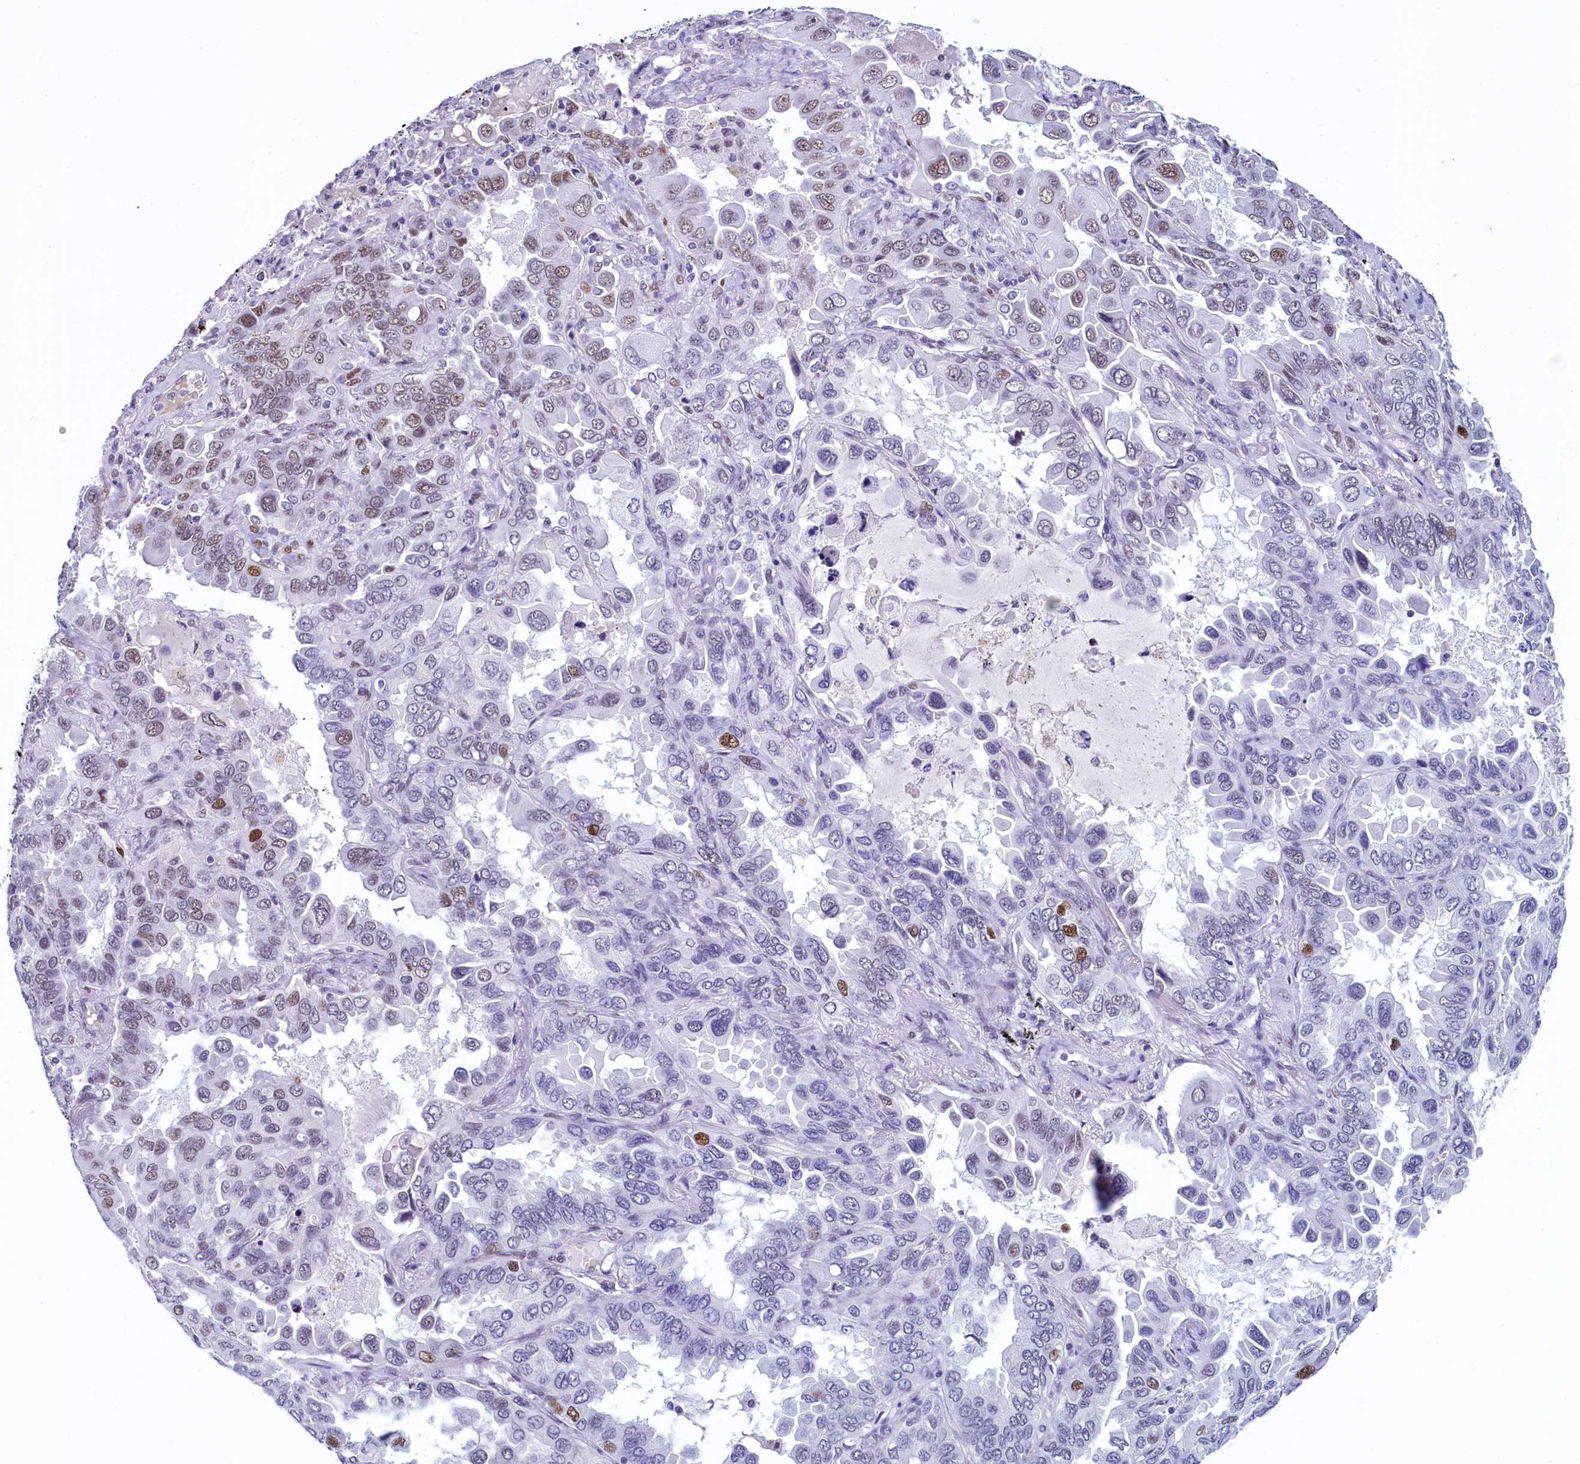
{"staining": {"intensity": "moderate", "quantity": "<25%", "location": "nuclear"}, "tissue": "lung cancer", "cell_type": "Tumor cells", "image_type": "cancer", "snomed": [{"axis": "morphology", "description": "Adenocarcinoma, NOS"}, {"axis": "topography", "description": "Lung"}], "caption": "Human lung adenocarcinoma stained for a protein (brown) displays moderate nuclear positive positivity in about <25% of tumor cells.", "gene": "SUGP2", "patient": {"sex": "male", "age": 64}}